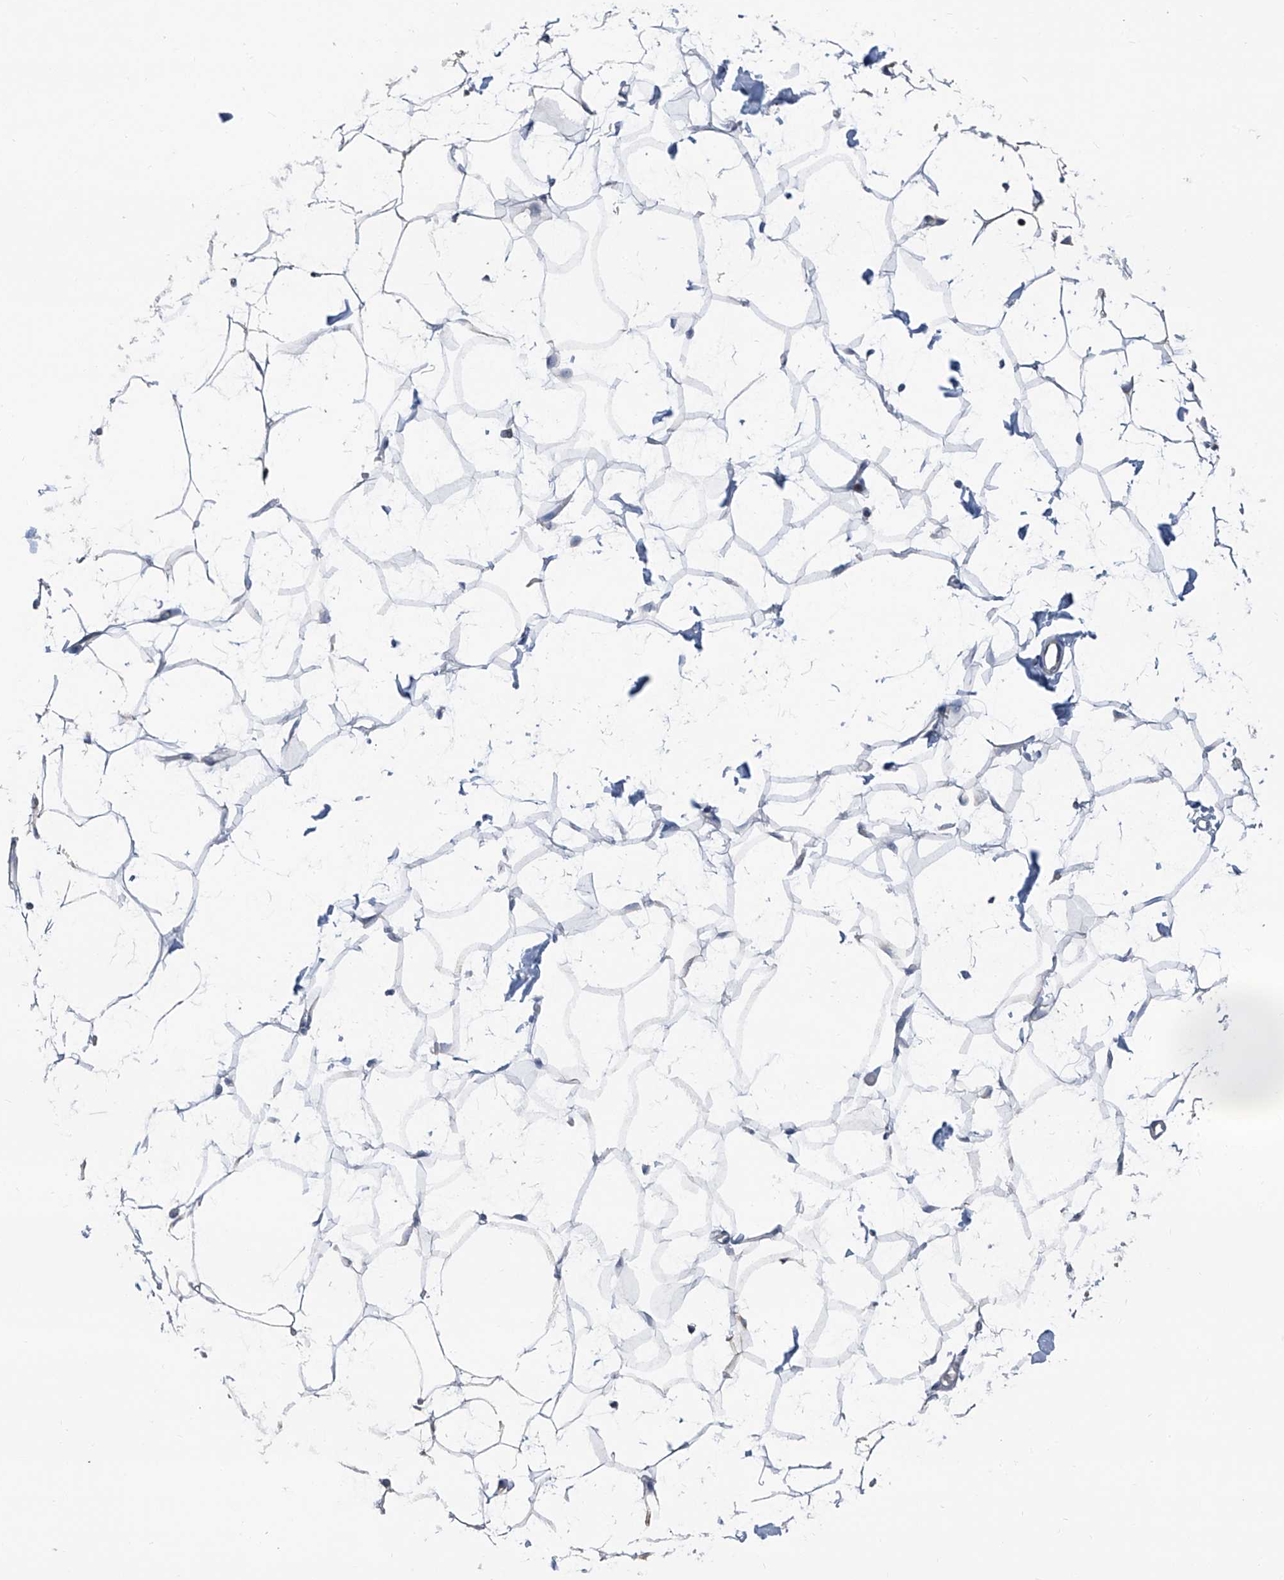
{"staining": {"intensity": "negative", "quantity": "none", "location": "none"}, "tissue": "adipose tissue", "cell_type": "Adipocytes", "image_type": "normal", "snomed": [{"axis": "morphology", "description": "Normal tissue, NOS"}, {"axis": "topography", "description": "Breast"}], "caption": "An image of human adipose tissue is negative for staining in adipocytes. The staining was performed using DAB (3,3'-diaminobenzidine) to visualize the protein expression in brown, while the nuclei were stained in blue with hematoxylin (Magnification: 20x).", "gene": "GPAT3", "patient": {"sex": "female", "age": 23}}